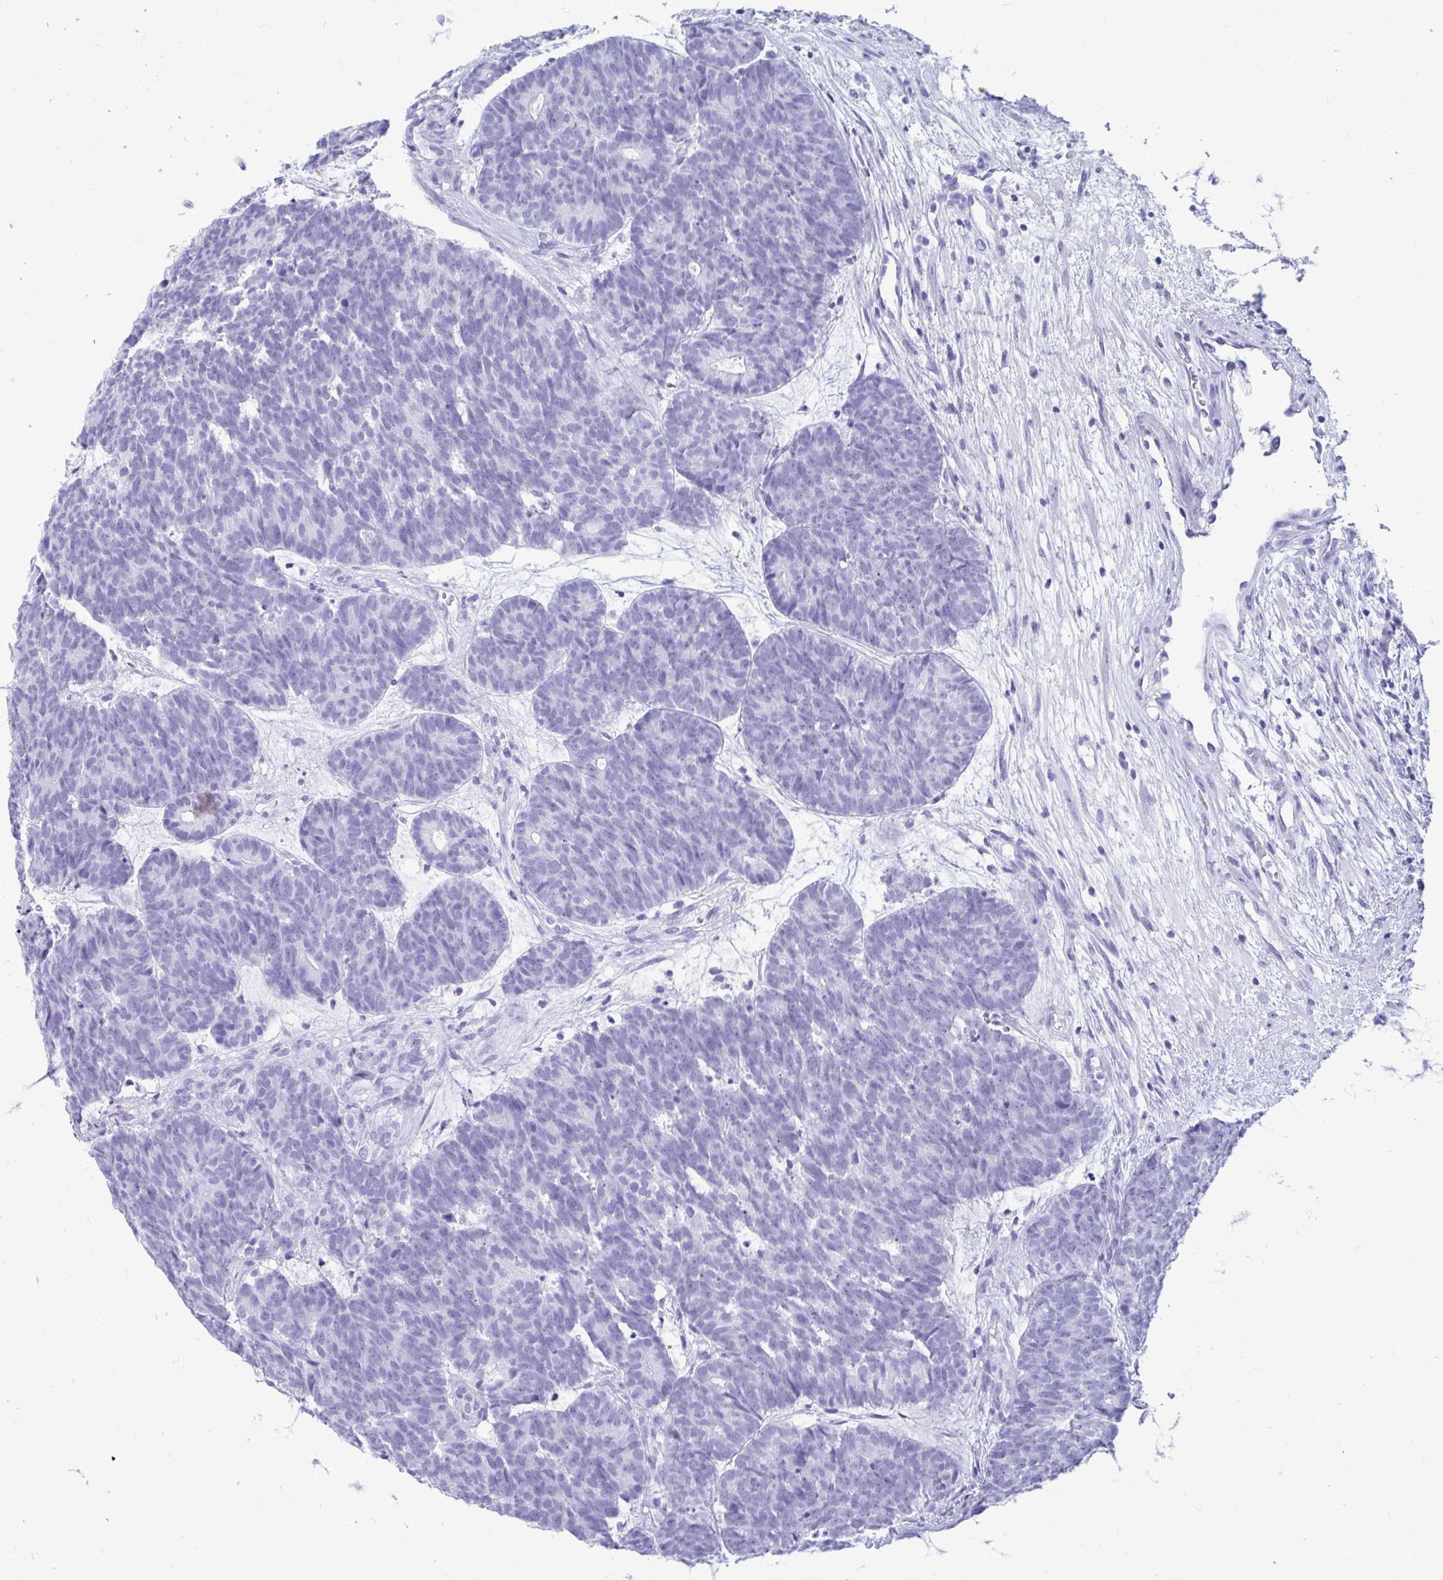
{"staining": {"intensity": "negative", "quantity": "none", "location": "none"}, "tissue": "head and neck cancer", "cell_type": "Tumor cells", "image_type": "cancer", "snomed": [{"axis": "morphology", "description": "Adenocarcinoma, NOS"}, {"axis": "topography", "description": "Head-Neck"}], "caption": "Tumor cells show no significant positivity in head and neck adenocarcinoma. Brightfield microscopy of IHC stained with DAB (3,3'-diaminobenzidine) (brown) and hematoxylin (blue), captured at high magnification.", "gene": "OR10R2", "patient": {"sex": "female", "age": 81}}